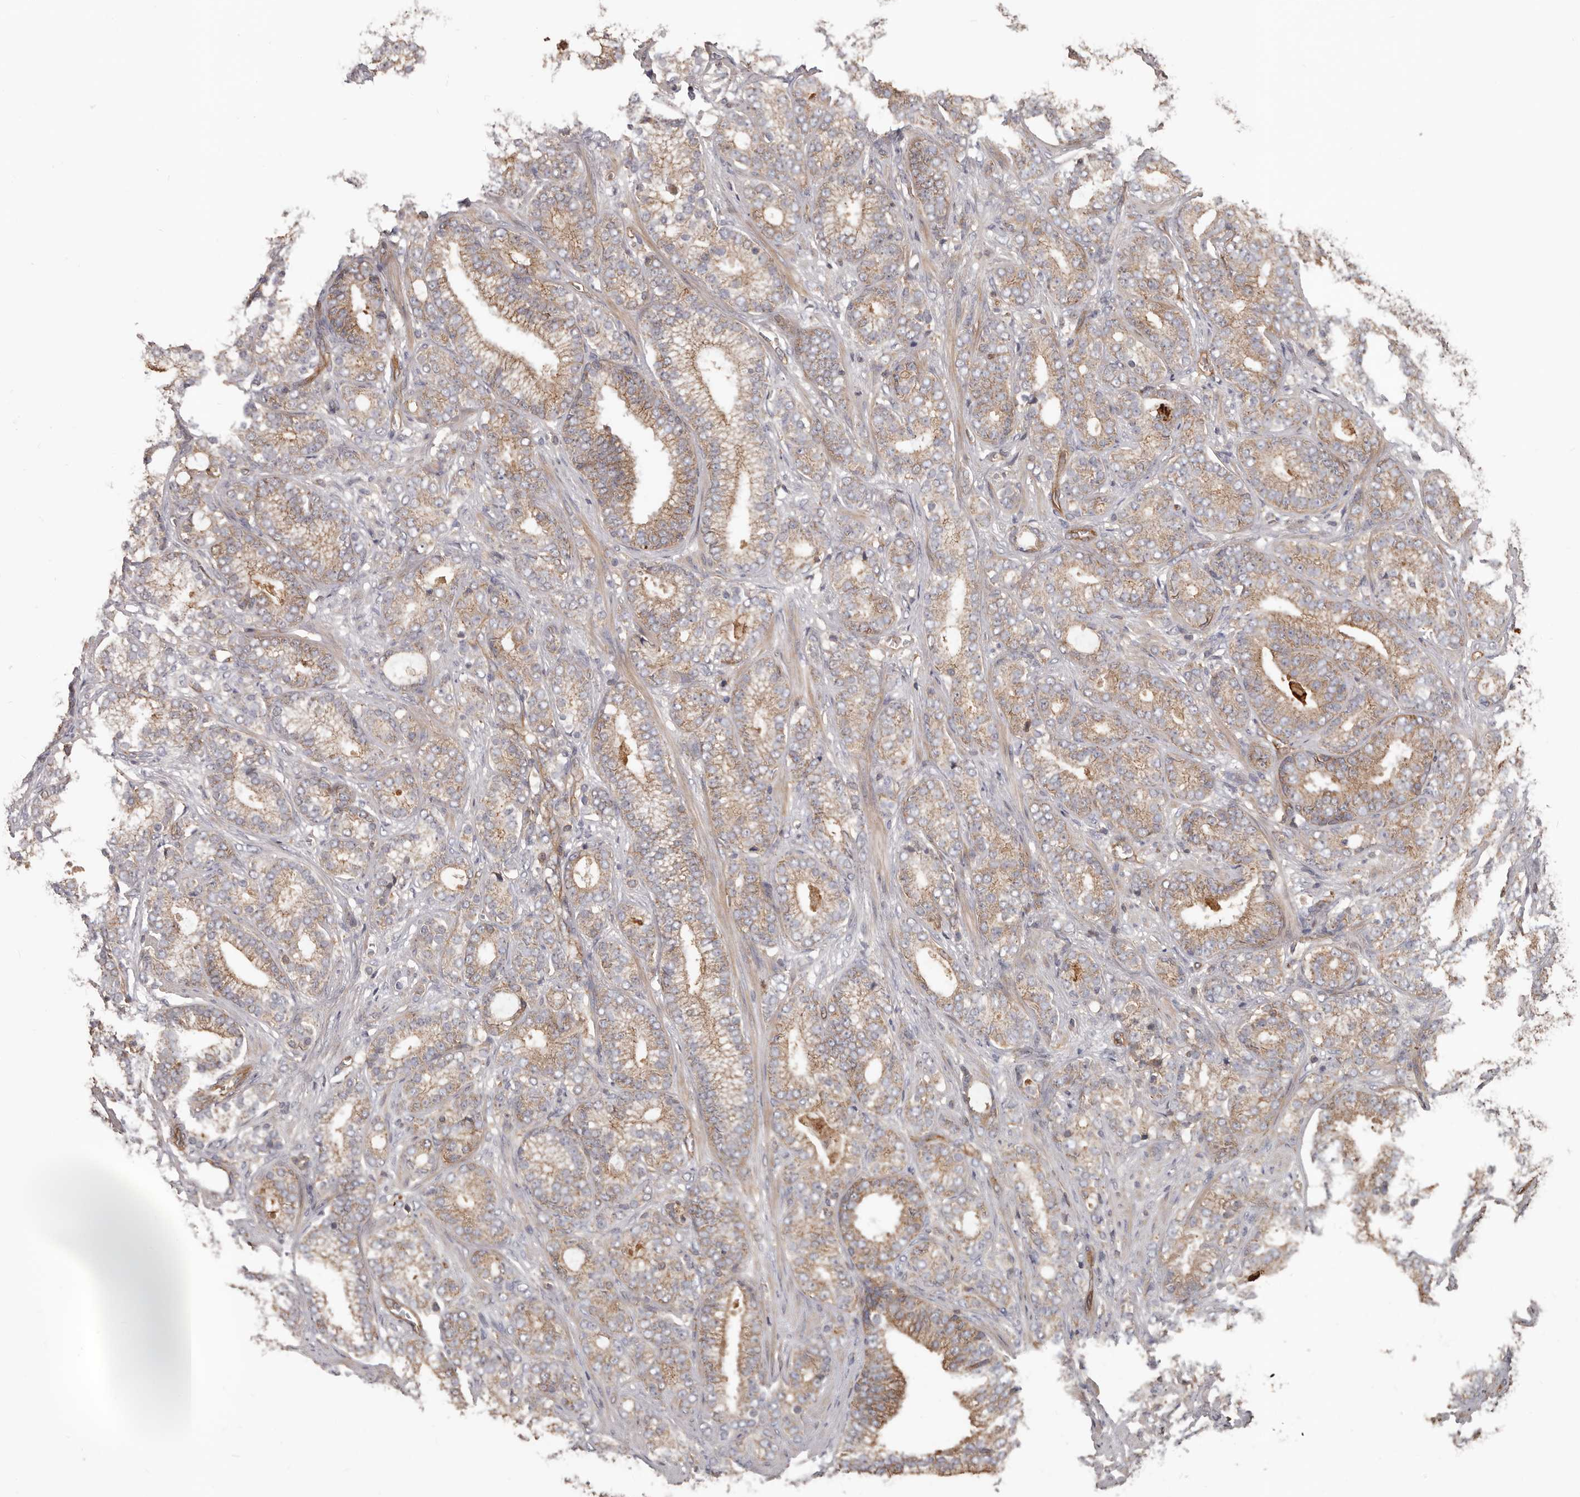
{"staining": {"intensity": "moderate", "quantity": ">75%", "location": "cytoplasmic/membranous"}, "tissue": "prostate cancer", "cell_type": "Tumor cells", "image_type": "cancer", "snomed": [{"axis": "morphology", "description": "Adenocarcinoma, High grade"}, {"axis": "topography", "description": "Prostate and seminal vesicle, NOS"}], "caption": "Moderate cytoplasmic/membranous positivity for a protein is identified in about >75% of tumor cells of prostate cancer using immunohistochemistry.", "gene": "PNRC2", "patient": {"sex": "male", "age": 67}}